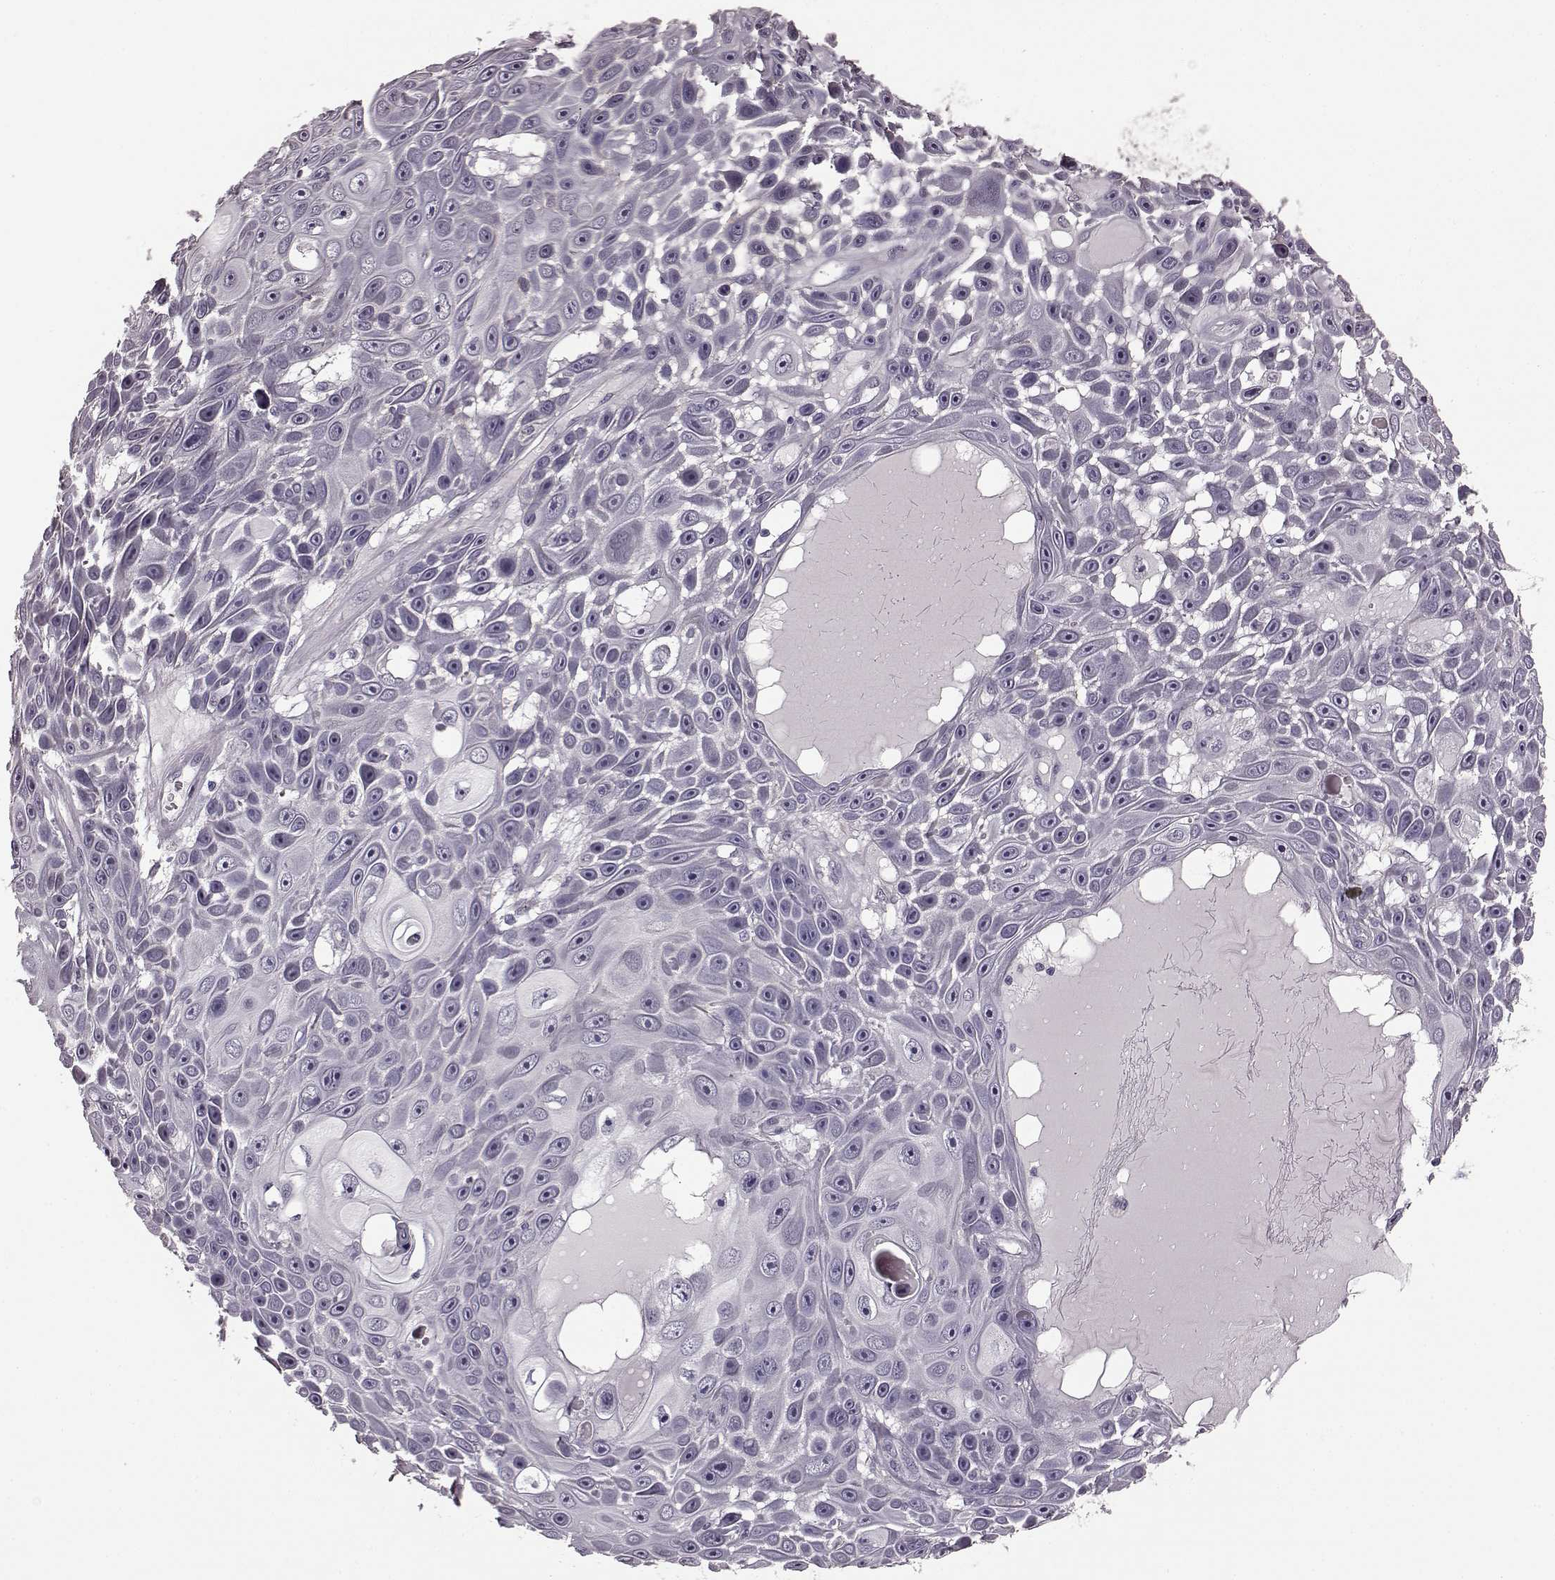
{"staining": {"intensity": "negative", "quantity": "none", "location": "none"}, "tissue": "skin cancer", "cell_type": "Tumor cells", "image_type": "cancer", "snomed": [{"axis": "morphology", "description": "Squamous cell carcinoma, NOS"}, {"axis": "topography", "description": "Skin"}], "caption": "Tumor cells are negative for brown protein staining in skin squamous cell carcinoma.", "gene": "SLCO3A1", "patient": {"sex": "male", "age": 82}}